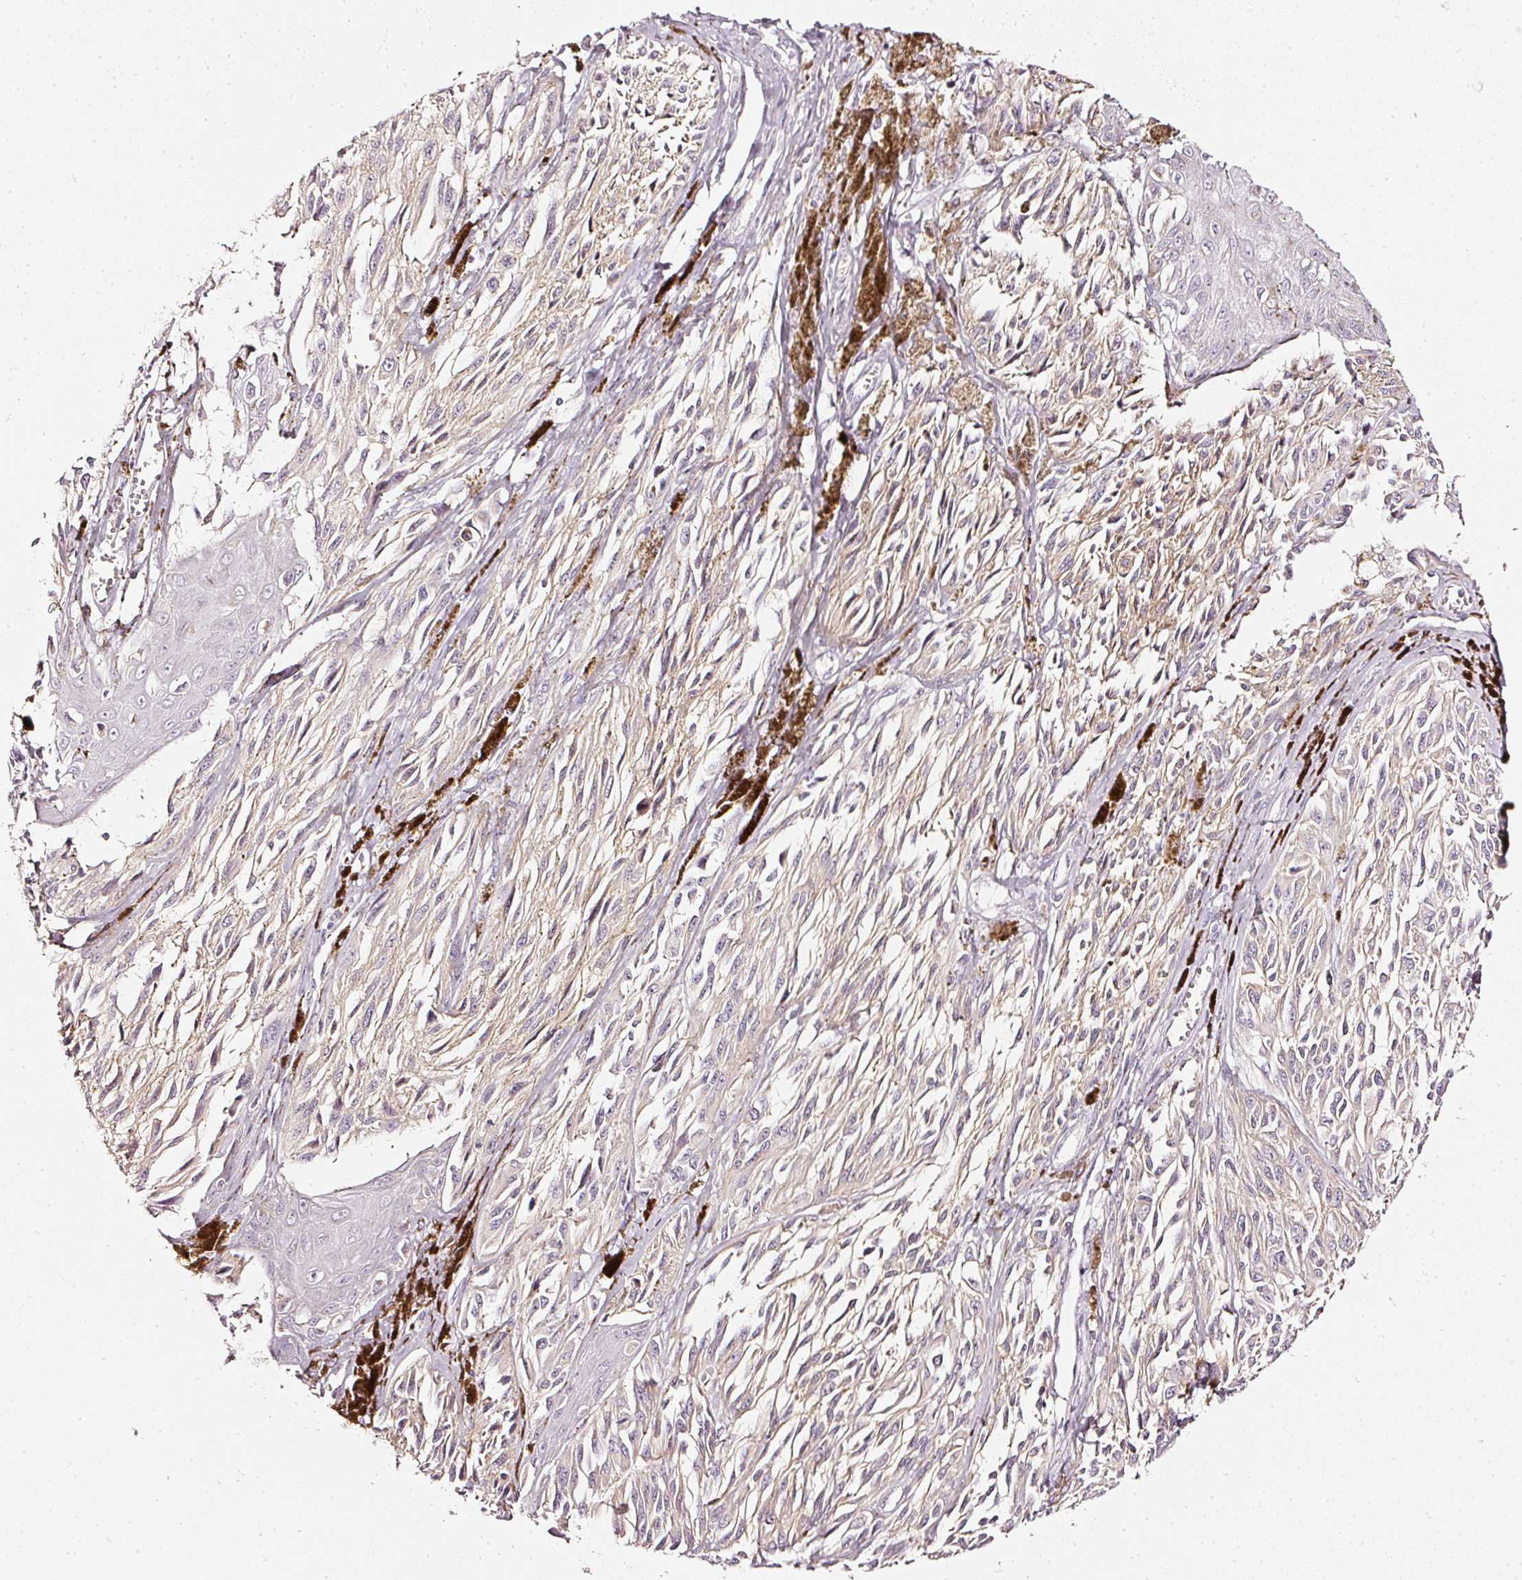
{"staining": {"intensity": "weak", "quantity": "25%-75%", "location": "cytoplasmic/membranous"}, "tissue": "melanoma", "cell_type": "Tumor cells", "image_type": "cancer", "snomed": [{"axis": "morphology", "description": "Malignant melanoma, NOS"}, {"axis": "topography", "description": "Skin"}], "caption": "A low amount of weak cytoplasmic/membranous expression is appreciated in about 25%-75% of tumor cells in melanoma tissue.", "gene": "CNP", "patient": {"sex": "male", "age": 94}}